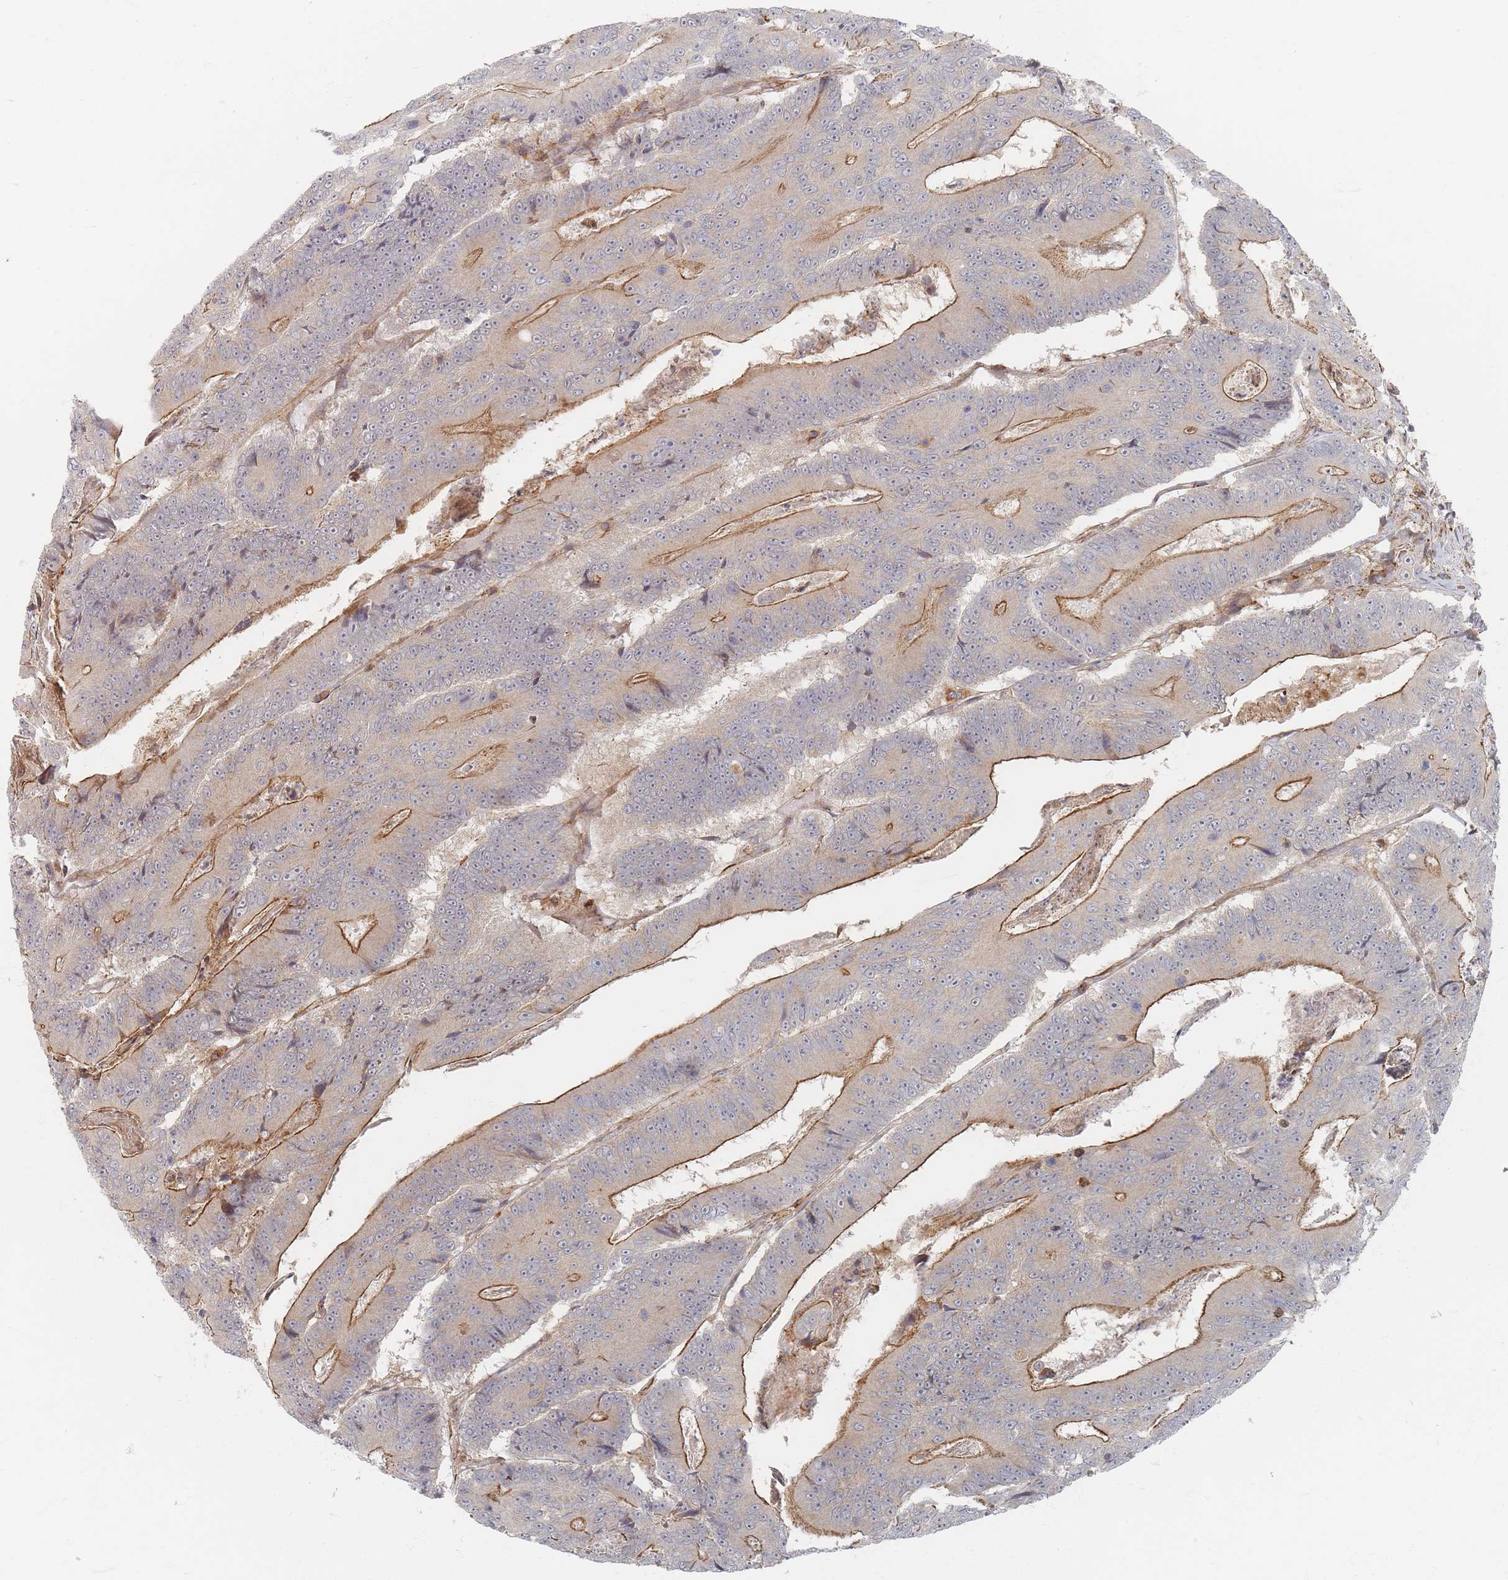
{"staining": {"intensity": "moderate", "quantity": ">75%", "location": "cytoplasmic/membranous"}, "tissue": "colorectal cancer", "cell_type": "Tumor cells", "image_type": "cancer", "snomed": [{"axis": "morphology", "description": "Adenocarcinoma, NOS"}, {"axis": "topography", "description": "Colon"}], "caption": "Moderate cytoplasmic/membranous positivity is present in approximately >75% of tumor cells in adenocarcinoma (colorectal). The staining was performed using DAB to visualize the protein expression in brown, while the nuclei were stained in blue with hematoxylin (Magnification: 20x).", "gene": "ZNF852", "patient": {"sex": "male", "age": 83}}